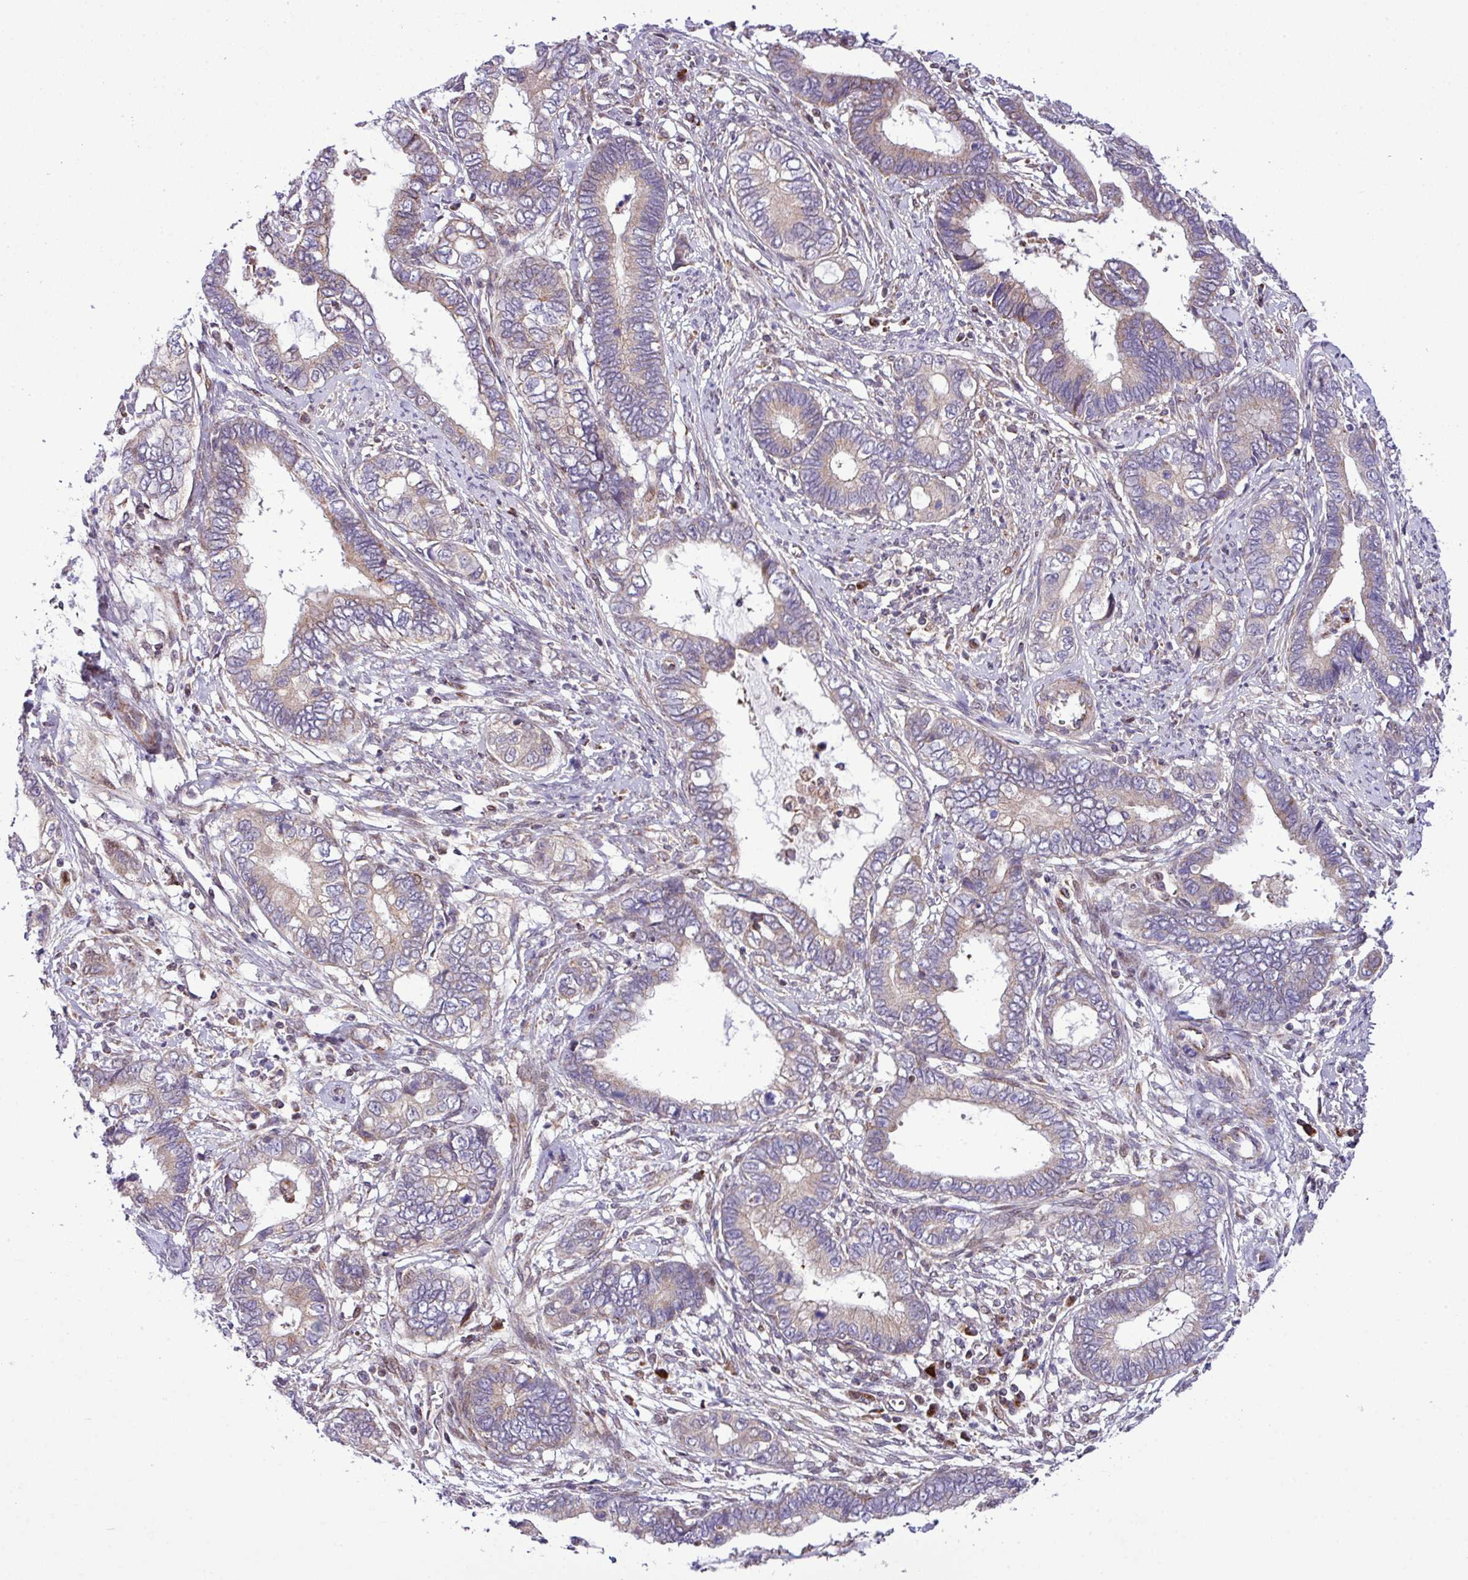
{"staining": {"intensity": "moderate", "quantity": "<25%", "location": "cytoplasmic/membranous"}, "tissue": "cervical cancer", "cell_type": "Tumor cells", "image_type": "cancer", "snomed": [{"axis": "morphology", "description": "Adenocarcinoma, NOS"}, {"axis": "topography", "description": "Cervix"}], "caption": "Immunohistochemistry (IHC) (DAB) staining of cervical cancer (adenocarcinoma) exhibits moderate cytoplasmic/membranous protein positivity in about <25% of tumor cells. The staining was performed using DAB (3,3'-diaminobenzidine) to visualize the protein expression in brown, while the nuclei were stained in blue with hematoxylin (Magnification: 20x).", "gene": "B3GNT9", "patient": {"sex": "female", "age": 44}}